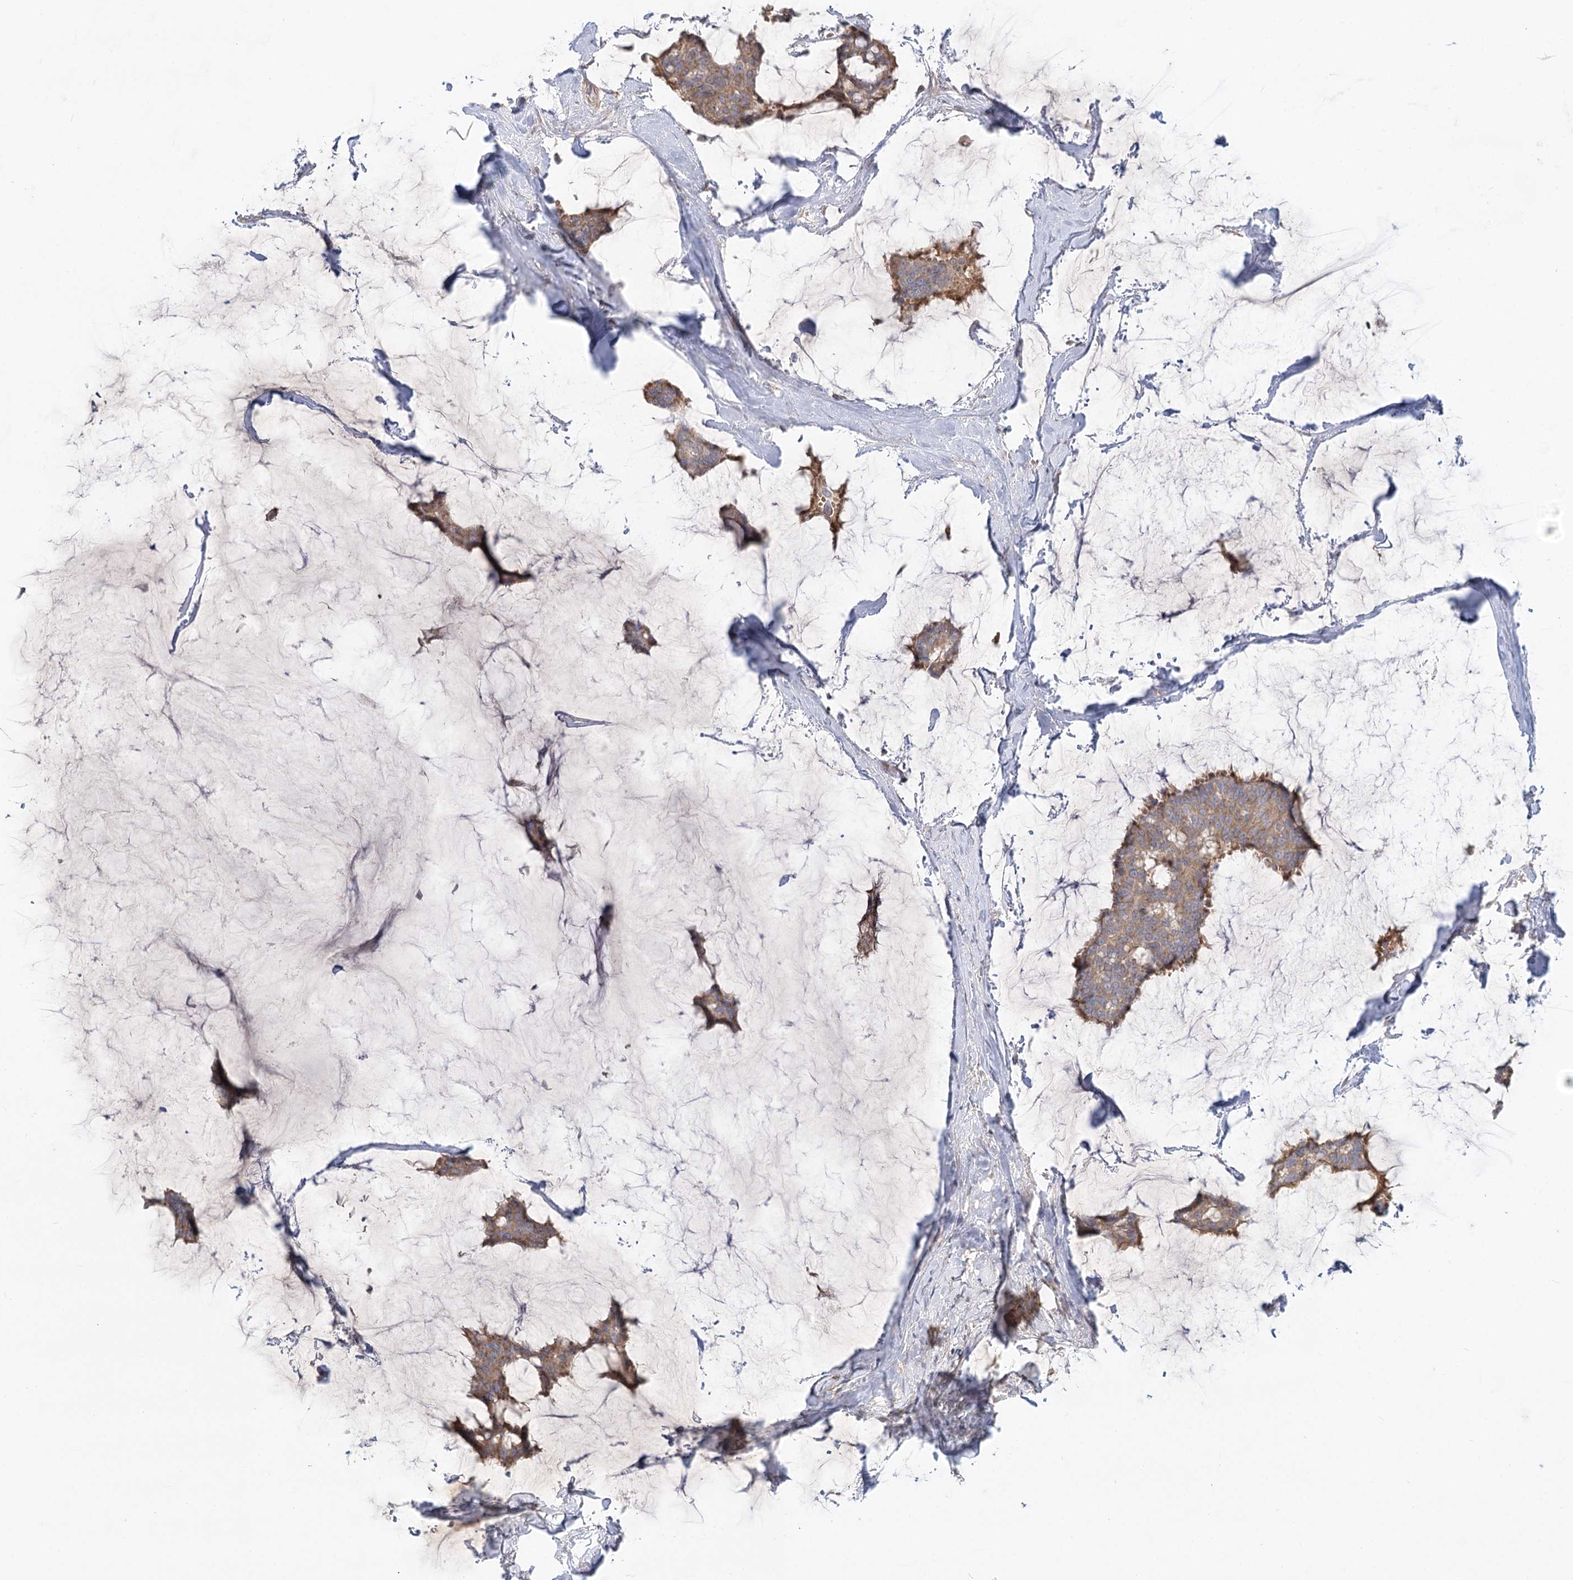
{"staining": {"intensity": "moderate", "quantity": ">75%", "location": "cytoplasmic/membranous"}, "tissue": "breast cancer", "cell_type": "Tumor cells", "image_type": "cancer", "snomed": [{"axis": "morphology", "description": "Duct carcinoma"}, {"axis": "topography", "description": "Breast"}], "caption": "Intraductal carcinoma (breast) was stained to show a protein in brown. There is medium levels of moderate cytoplasmic/membranous positivity in approximately >75% of tumor cells.", "gene": "MTMR3", "patient": {"sex": "female", "age": 93}}